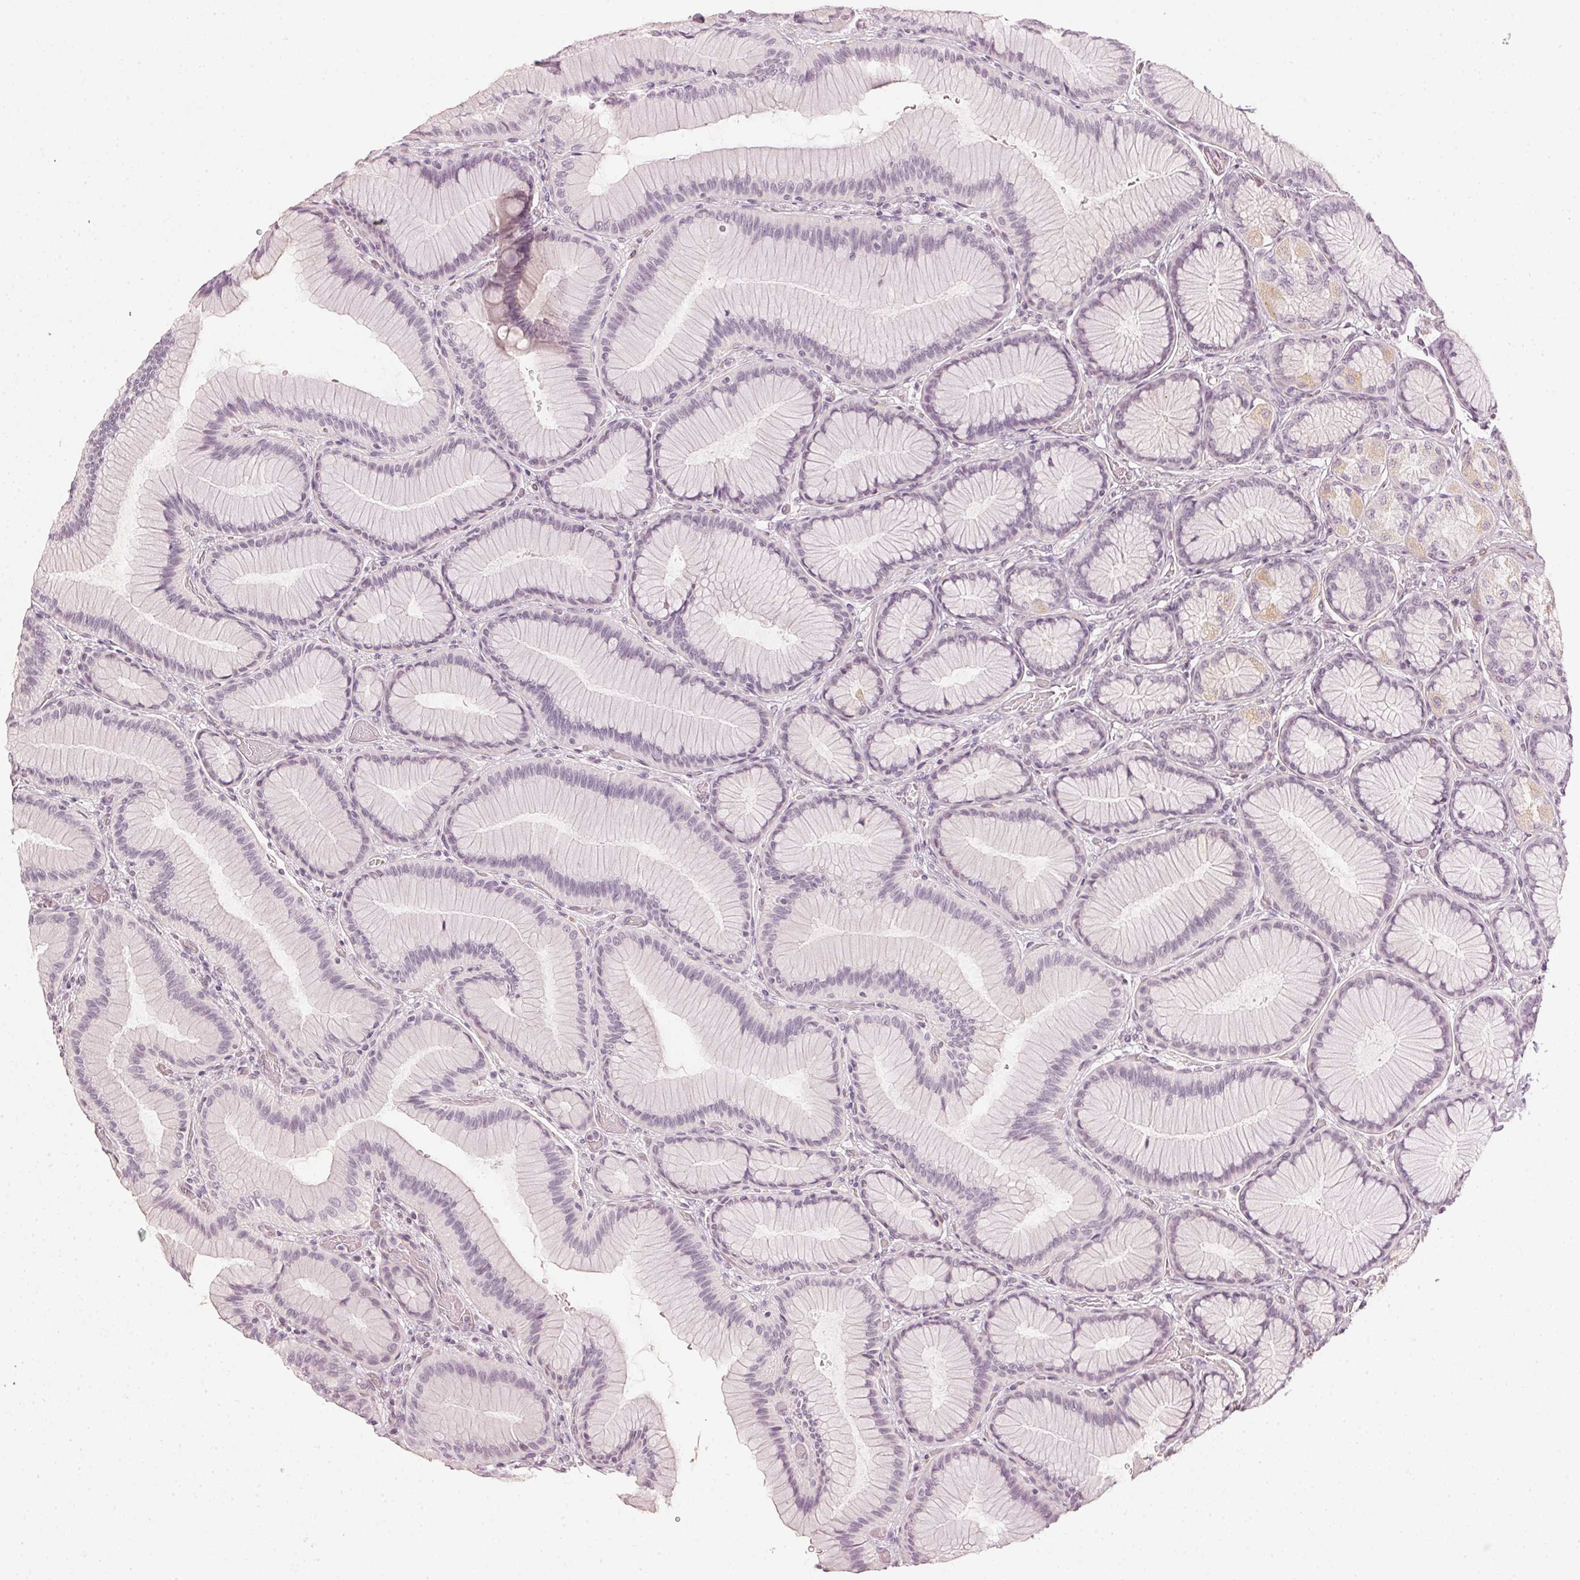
{"staining": {"intensity": "weak", "quantity": "25%-75%", "location": "cytoplasmic/membranous"}, "tissue": "stomach", "cell_type": "Glandular cells", "image_type": "normal", "snomed": [{"axis": "morphology", "description": "Normal tissue, NOS"}, {"axis": "morphology", "description": "Adenocarcinoma, NOS"}, {"axis": "morphology", "description": "Adenocarcinoma, High grade"}, {"axis": "topography", "description": "Stomach, upper"}, {"axis": "topography", "description": "Stomach"}], "caption": "Approximately 25%-75% of glandular cells in unremarkable stomach show weak cytoplasmic/membranous protein staining as visualized by brown immunohistochemical staining.", "gene": "APLP1", "patient": {"sex": "female", "age": 65}}